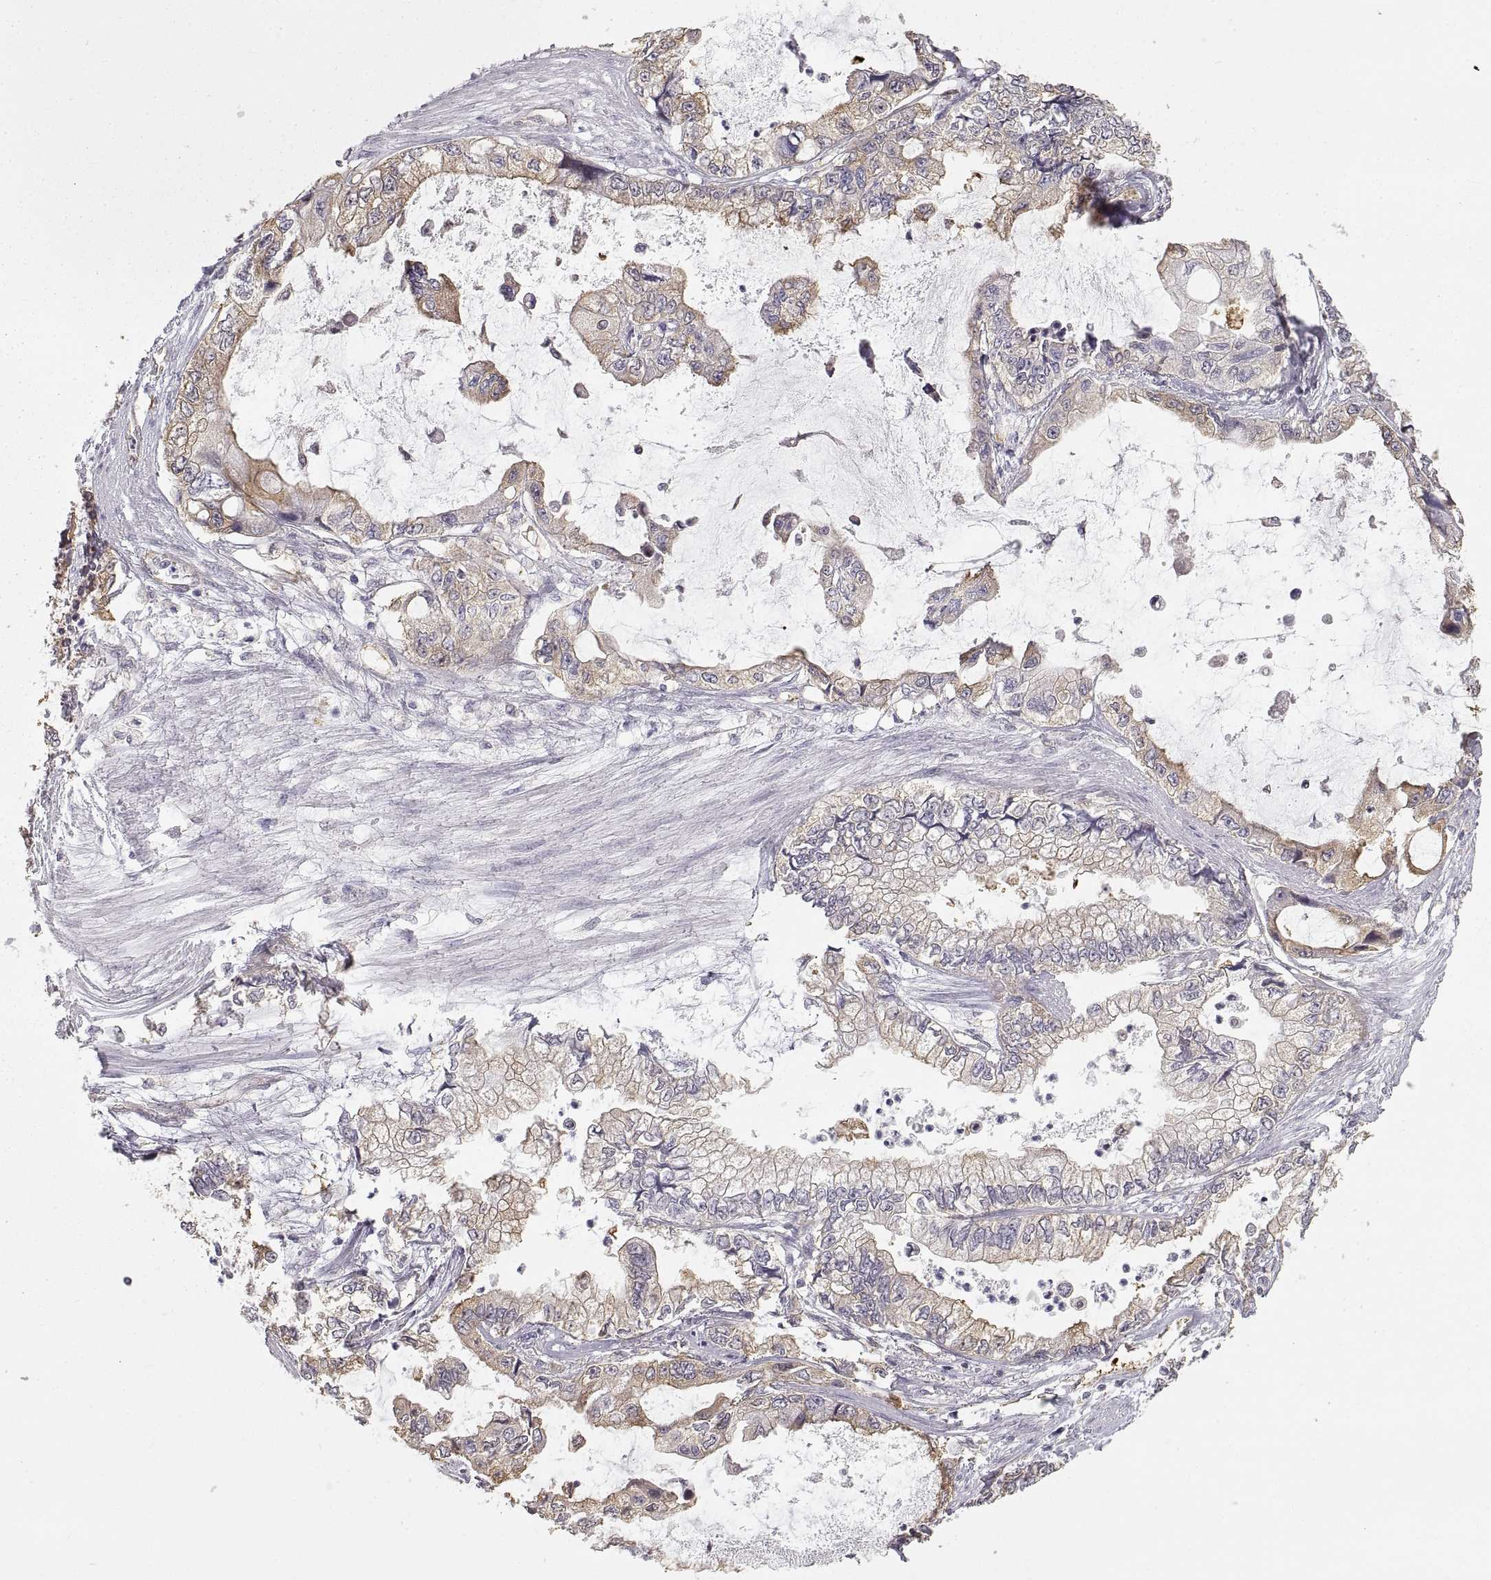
{"staining": {"intensity": "weak", "quantity": ">75%", "location": "cytoplasmic/membranous"}, "tissue": "stomach cancer", "cell_type": "Tumor cells", "image_type": "cancer", "snomed": [{"axis": "morphology", "description": "Adenocarcinoma, NOS"}, {"axis": "topography", "description": "Pancreas"}, {"axis": "topography", "description": "Stomach, upper"}, {"axis": "topography", "description": "Stomach"}], "caption": "Immunohistochemistry micrograph of neoplastic tissue: human stomach cancer (adenocarcinoma) stained using IHC shows low levels of weak protein expression localized specifically in the cytoplasmic/membranous of tumor cells, appearing as a cytoplasmic/membranous brown color.", "gene": "HSP90AB1", "patient": {"sex": "male", "age": 77}}